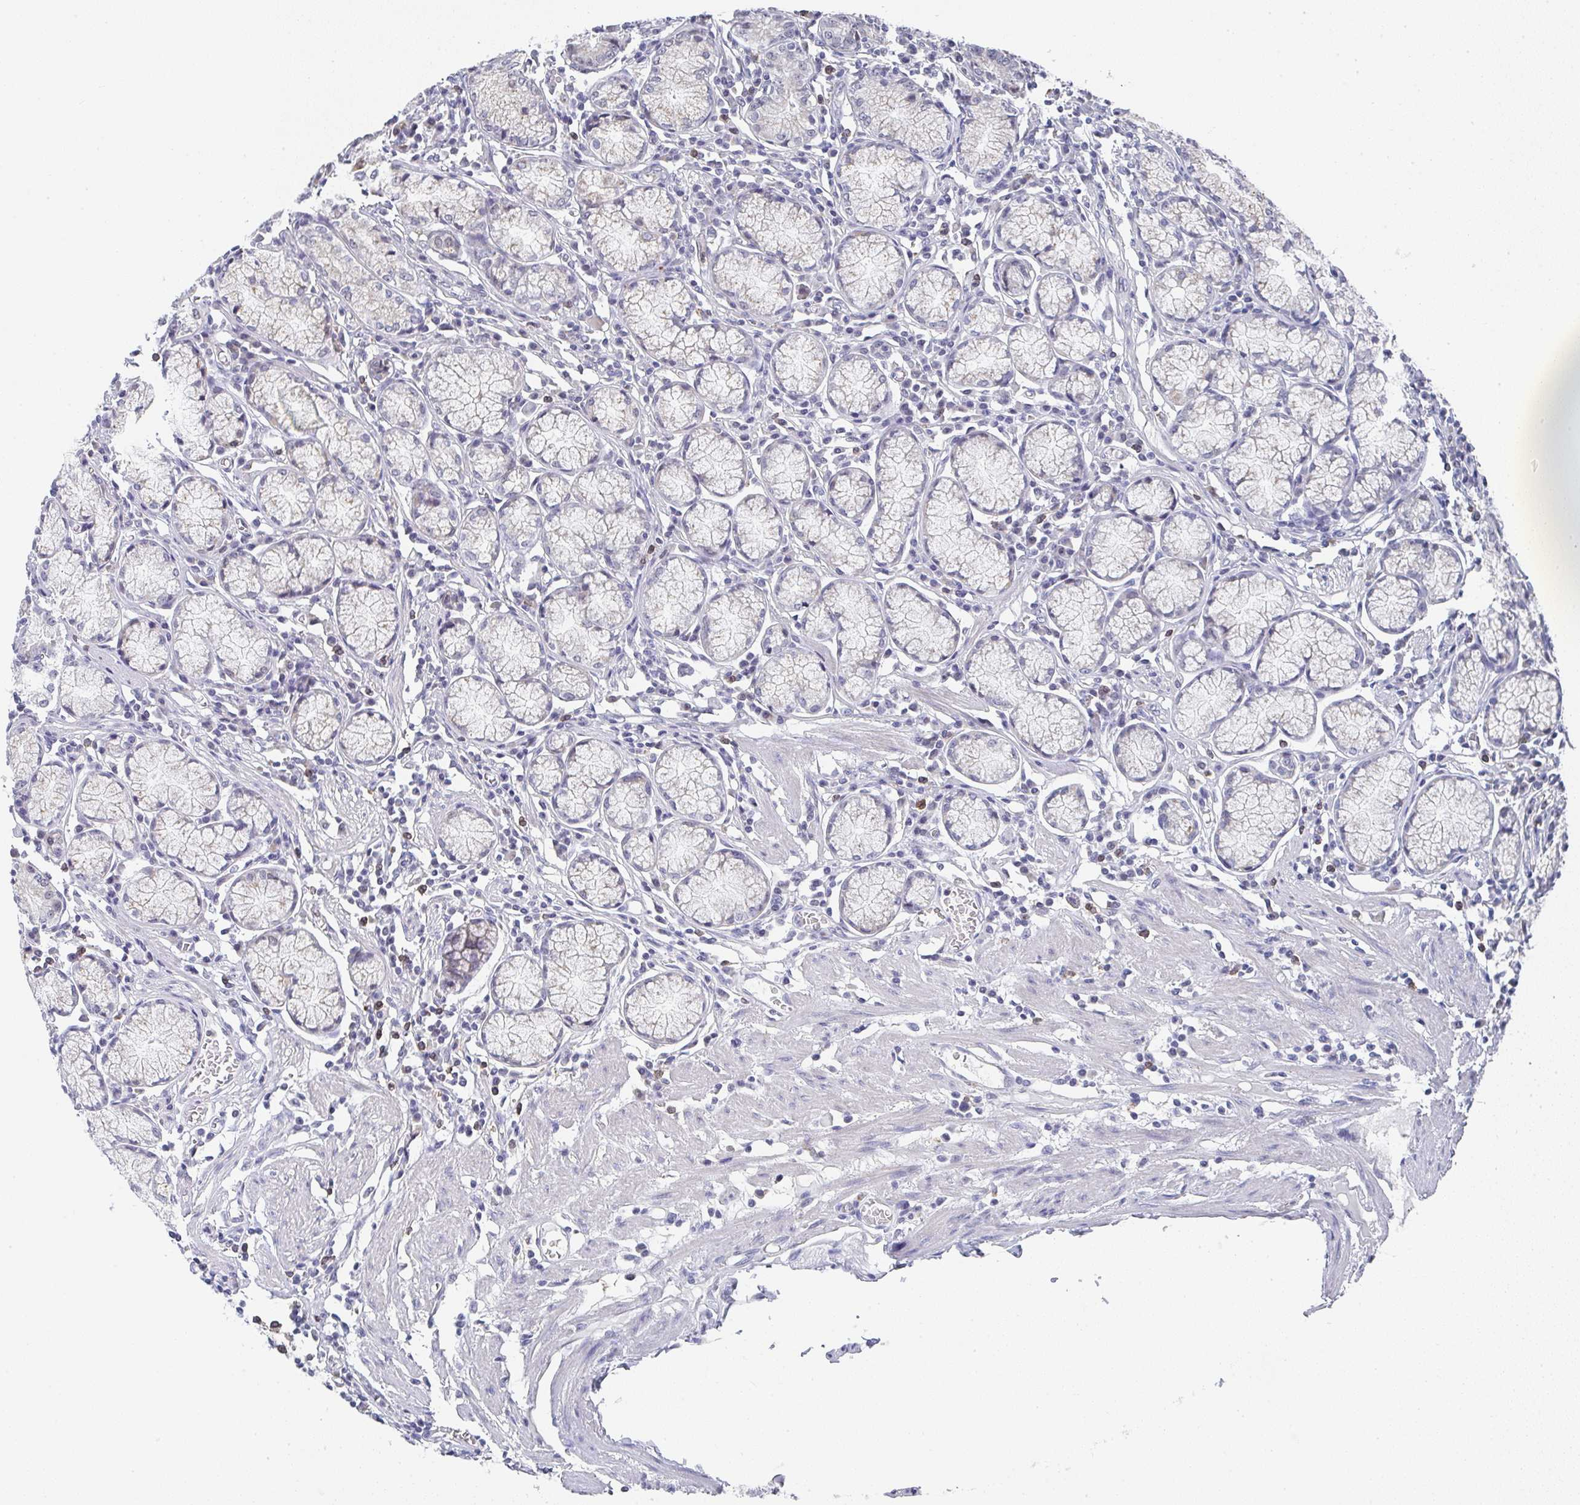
{"staining": {"intensity": "weak", "quantity": "<25%", "location": "cytoplasmic/membranous"}, "tissue": "stomach", "cell_type": "Glandular cells", "image_type": "normal", "snomed": [{"axis": "morphology", "description": "Normal tissue, NOS"}, {"axis": "topography", "description": "Stomach"}], "caption": "The histopathology image shows no staining of glandular cells in normal stomach. (DAB immunohistochemistry (IHC), high magnification).", "gene": "NCF1", "patient": {"sex": "male", "age": 55}}